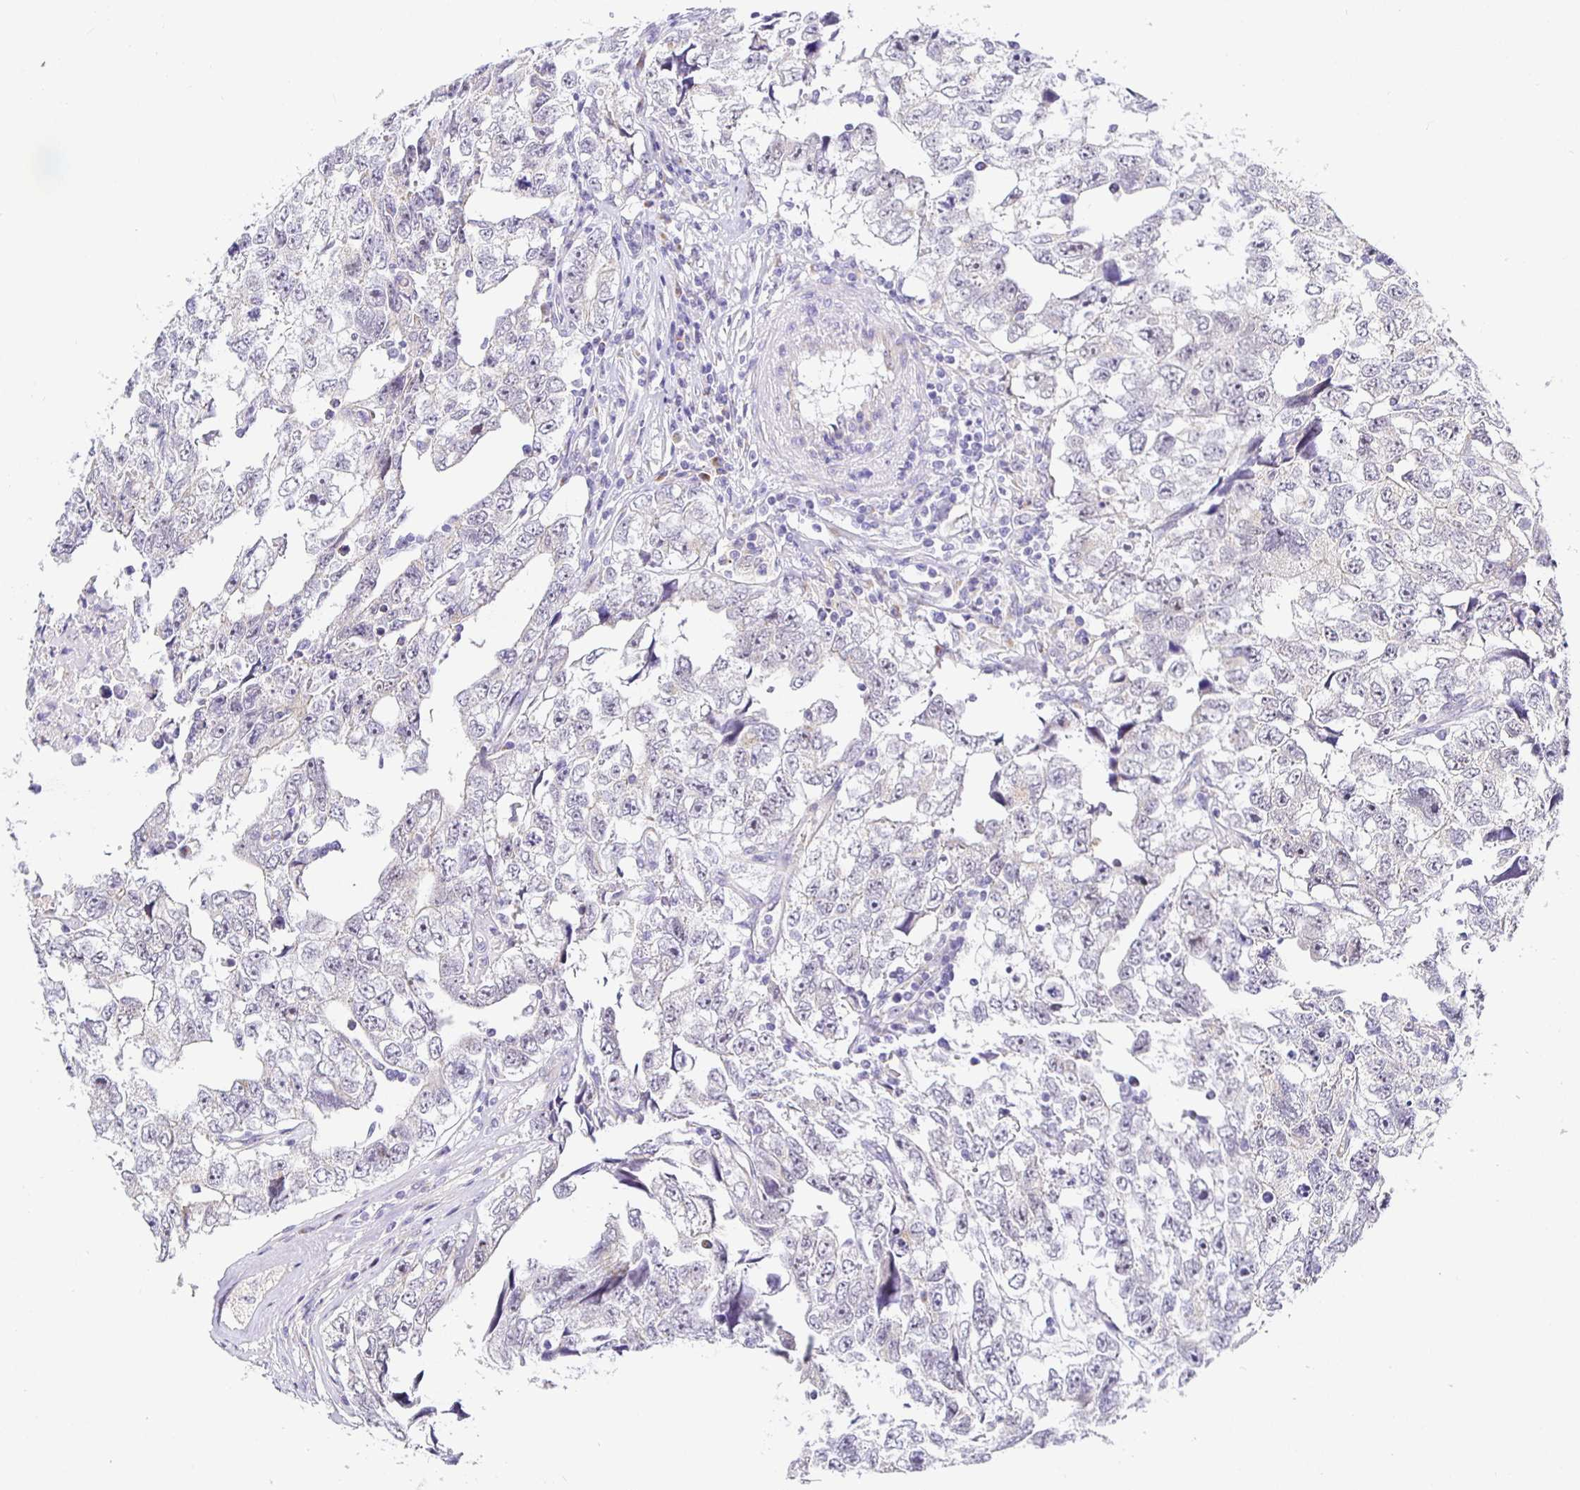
{"staining": {"intensity": "negative", "quantity": "none", "location": "none"}, "tissue": "testis cancer", "cell_type": "Tumor cells", "image_type": "cancer", "snomed": [{"axis": "morphology", "description": "Carcinoma, Embryonal, NOS"}, {"axis": "topography", "description": "Testis"}], "caption": "Protein analysis of embryonal carcinoma (testis) displays no significant expression in tumor cells. (Immunohistochemistry, brightfield microscopy, high magnification).", "gene": "OPALIN", "patient": {"sex": "male", "age": 22}}